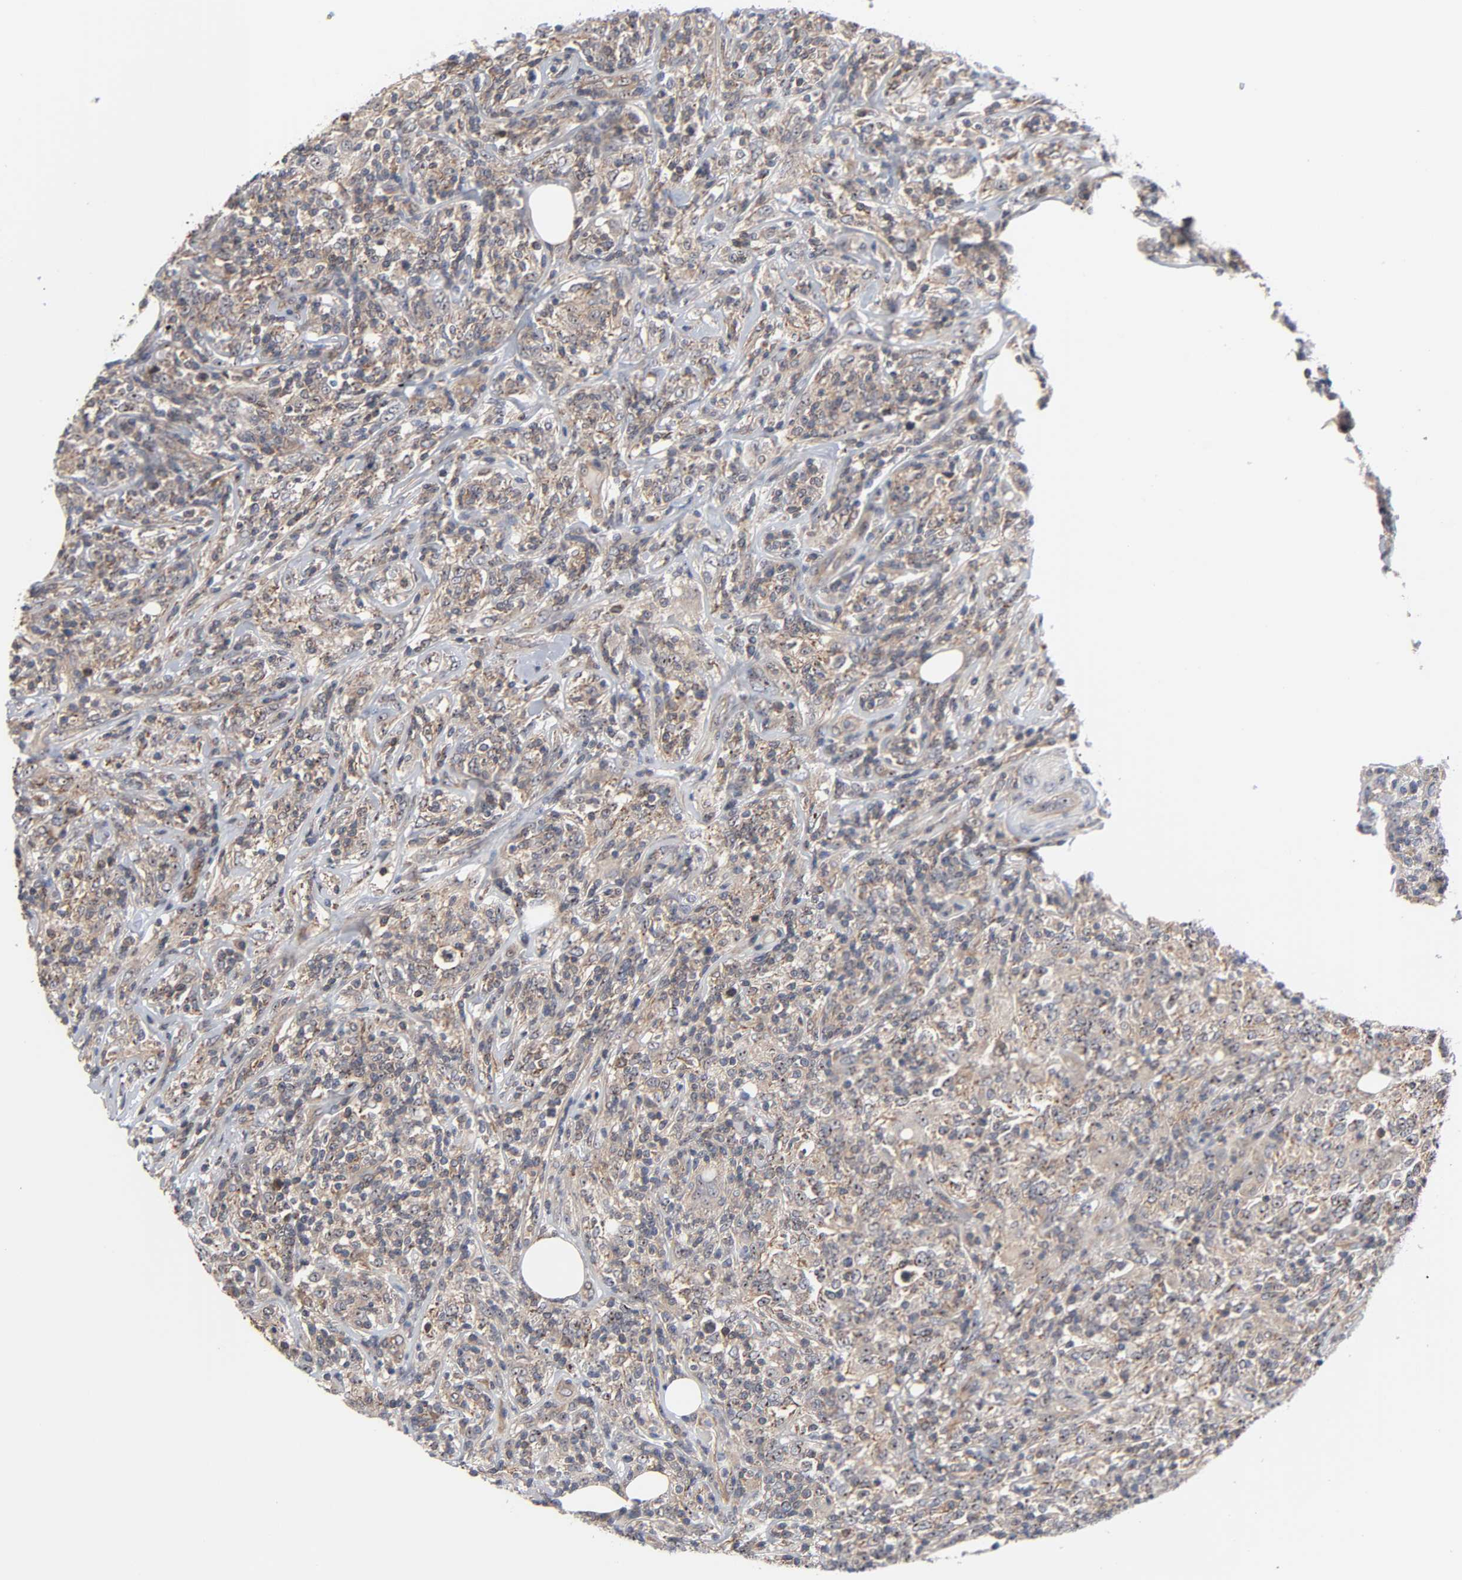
{"staining": {"intensity": "weak", "quantity": ">75%", "location": "cytoplasmic/membranous"}, "tissue": "lymphoma", "cell_type": "Tumor cells", "image_type": "cancer", "snomed": [{"axis": "morphology", "description": "Malignant lymphoma, non-Hodgkin's type, High grade"}, {"axis": "topography", "description": "Lymph node"}], "caption": "DAB (3,3'-diaminobenzidine) immunohistochemical staining of human malignant lymphoma, non-Hodgkin's type (high-grade) exhibits weak cytoplasmic/membranous protein expression in about >75% of tumor cells.", "gene": "DDX10", "patient": {"sex": "female", "age": 84}}